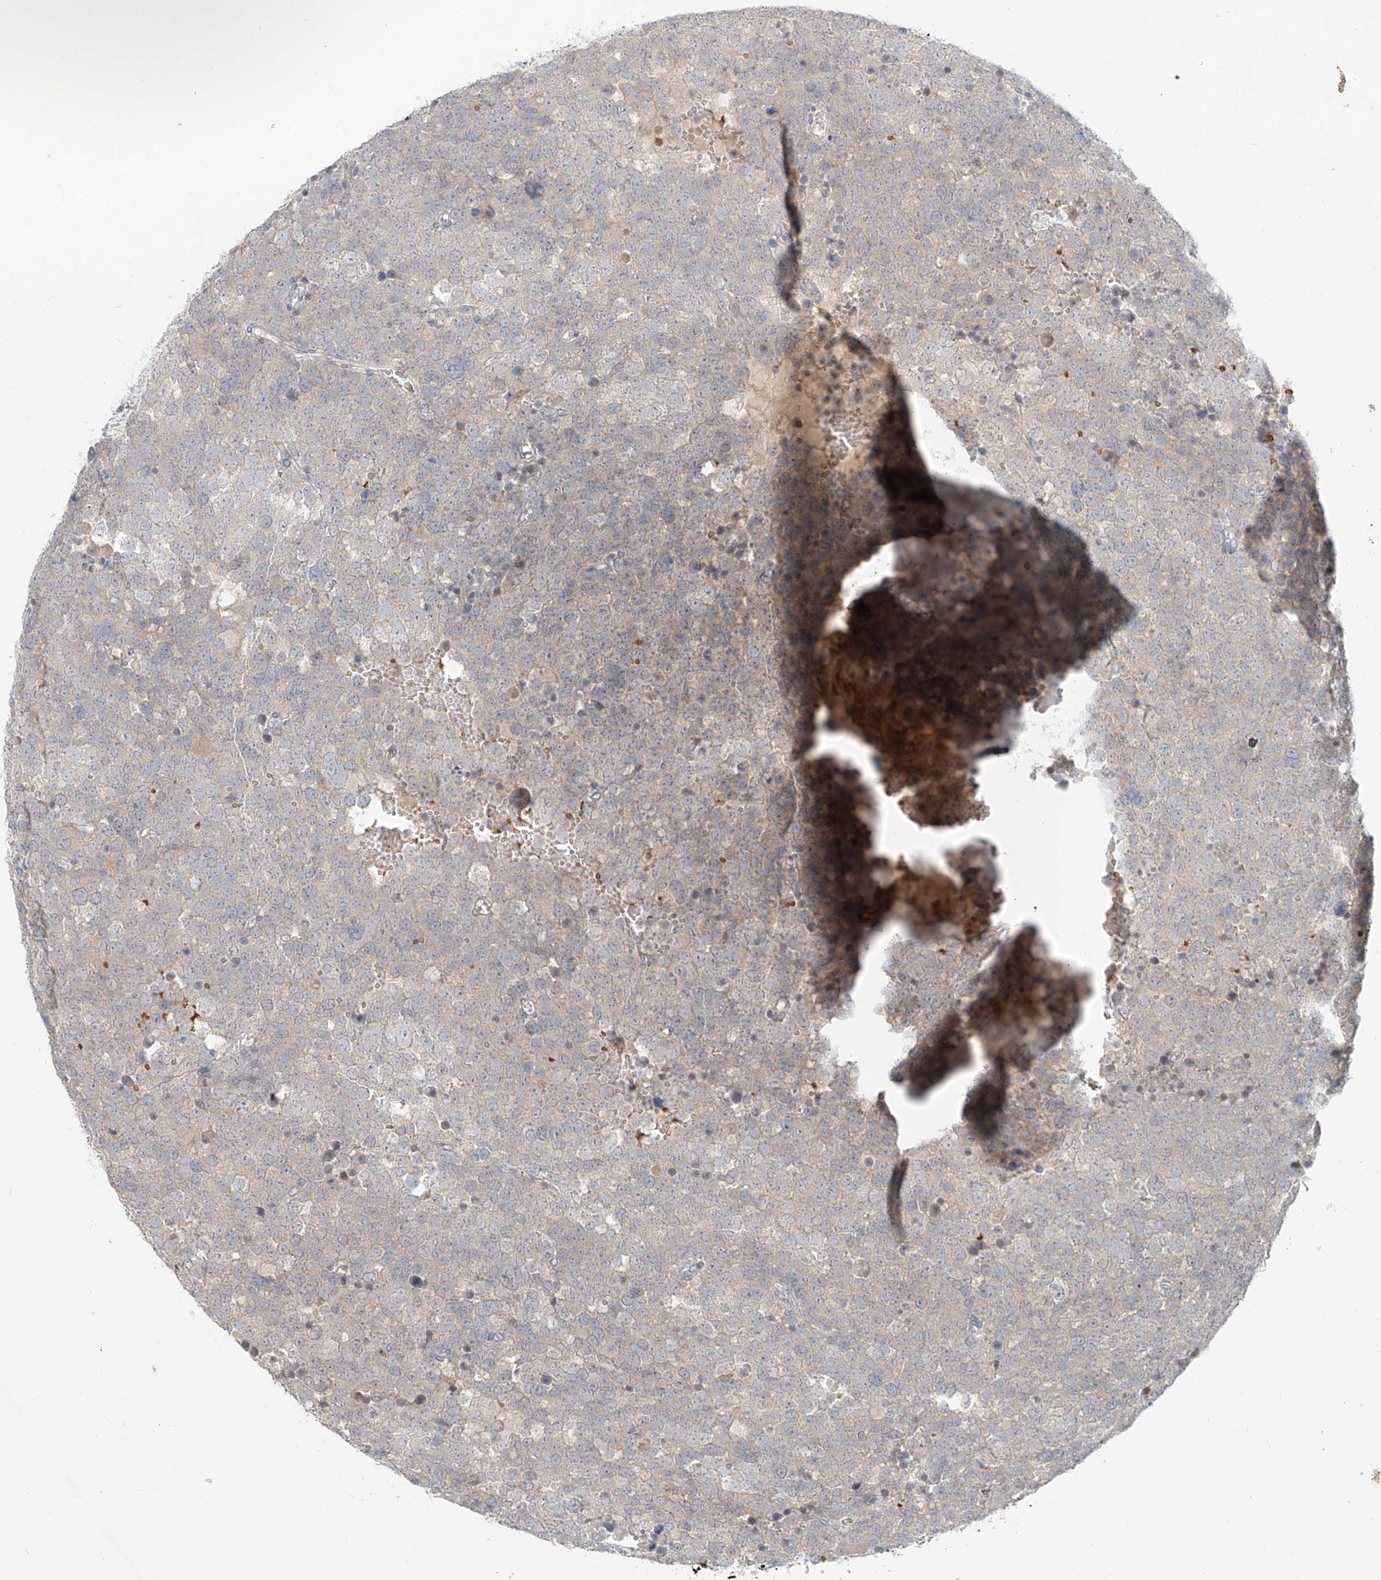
{"staining": {"intensity": "weak", "quantity": "25%-75%", "location": "cytoplasmic/membranous"}, "tissue": "testis cancer", "cell_type": "Tumor cells", "image_type": "cancer", "snomed": [{"axis": "morphology", "description": "Seminoma, NOS"}, {"axis": "topography", "description": "Testis"}], "caption": "An immunohistochemistry image of tumor tissue is shown. Protein staining in brown labels weak cytoplasmic/membranous positivity in testis cancer (seminoma) within tumor cells.", "gene": "SYTL3", "patient": {"sex": "male", "age": 71}}